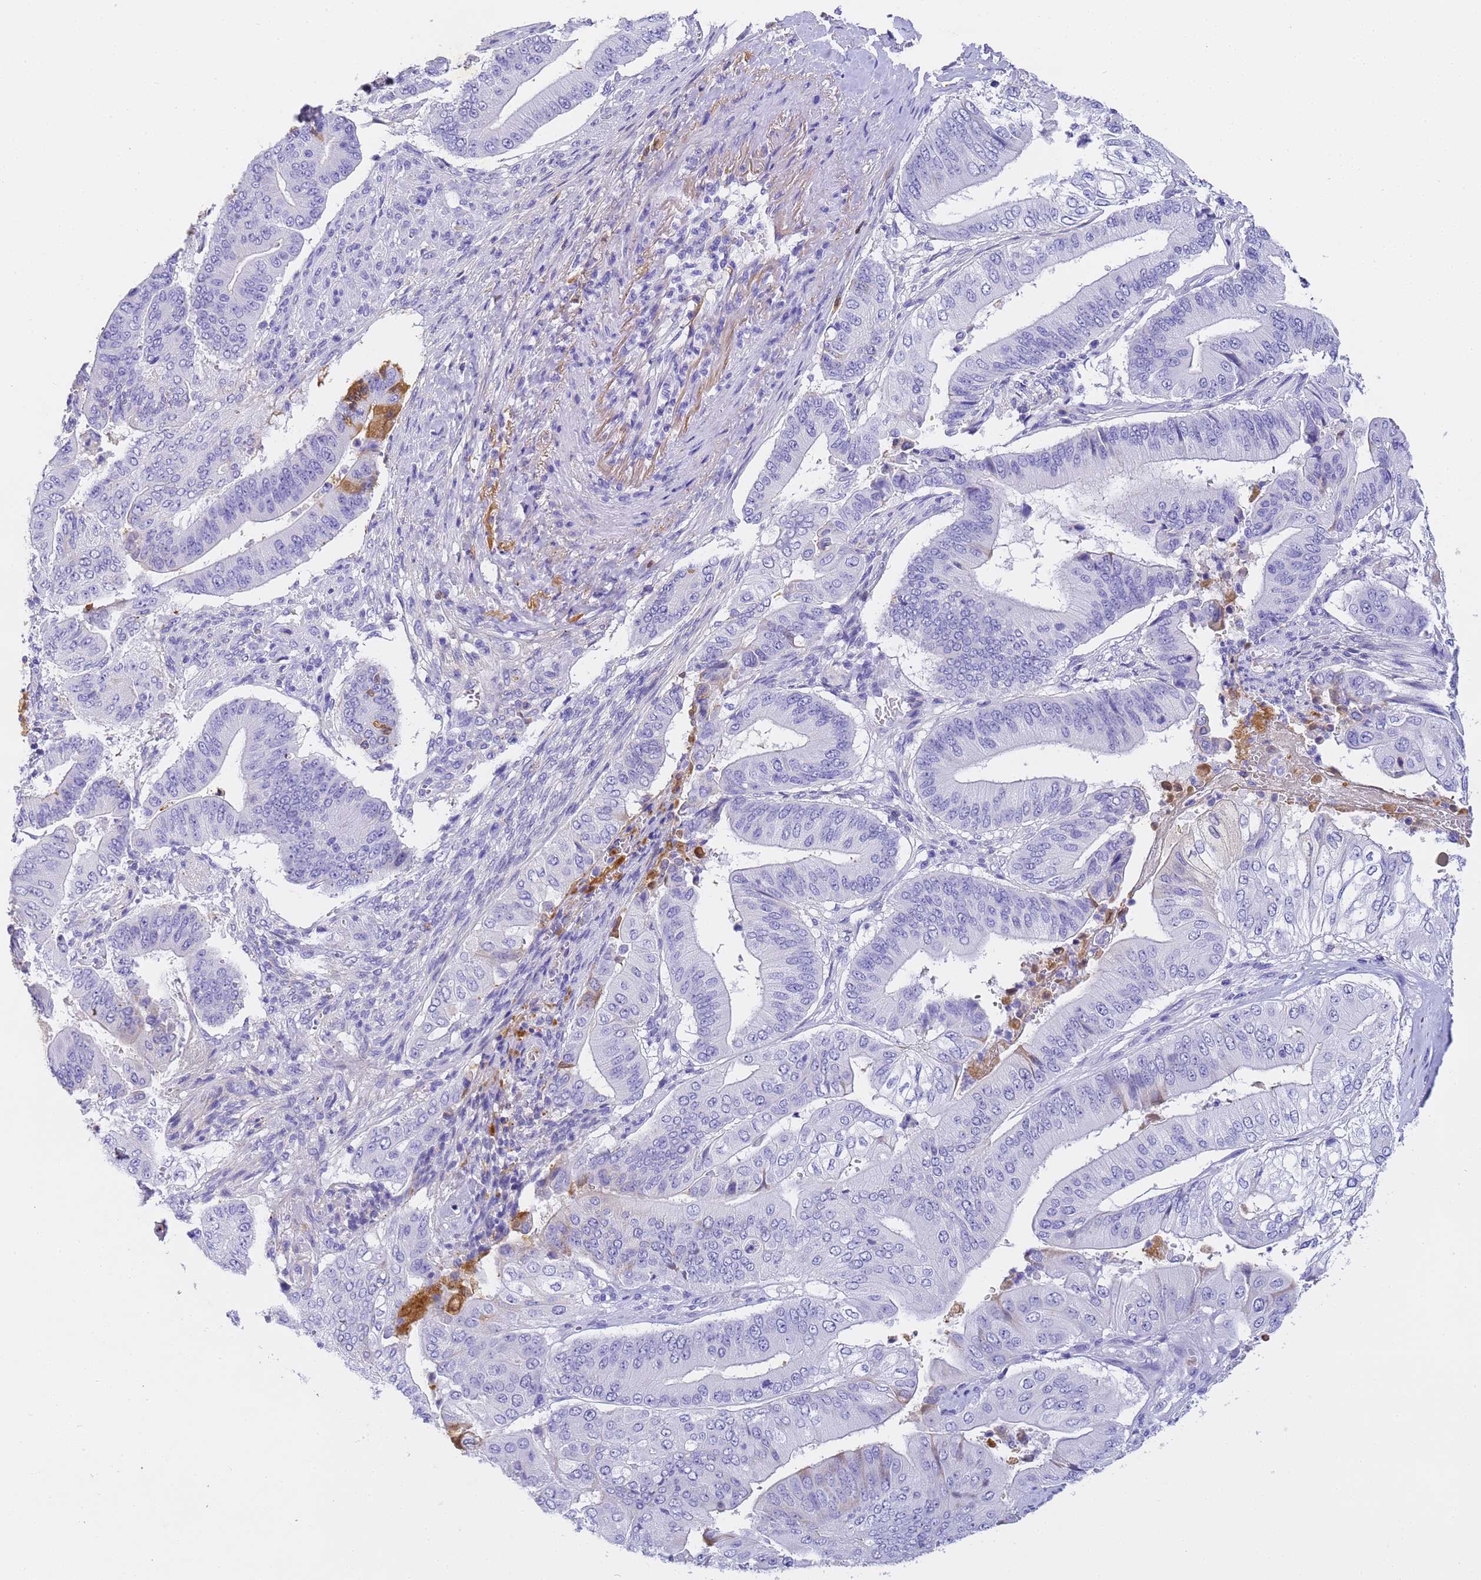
{"staining": {"intensity": "moderate", "quantity": "<25%", "location": "cytoplasmic/membranous"}, "tissue": "pancreatic cancer", "cell_type": "Tumor cells", "image_type": "cancer", "snomed": [{"axis": "morphology", "description": "Adenocarcinoma, NOS"}, {"axis": "topography", "description": "Pancreas"}], "caption": "This image exhibits pancreatic cancer stained with immunohistochemistry (IHC) to label a protein in brown. The cytoplasmic/membranous of tumor cells show moderate positivity for the protein. Nuclei are counter-stained blue.", "gene": "CFHR2", "patient": {"sex": "female", "age": 77}}